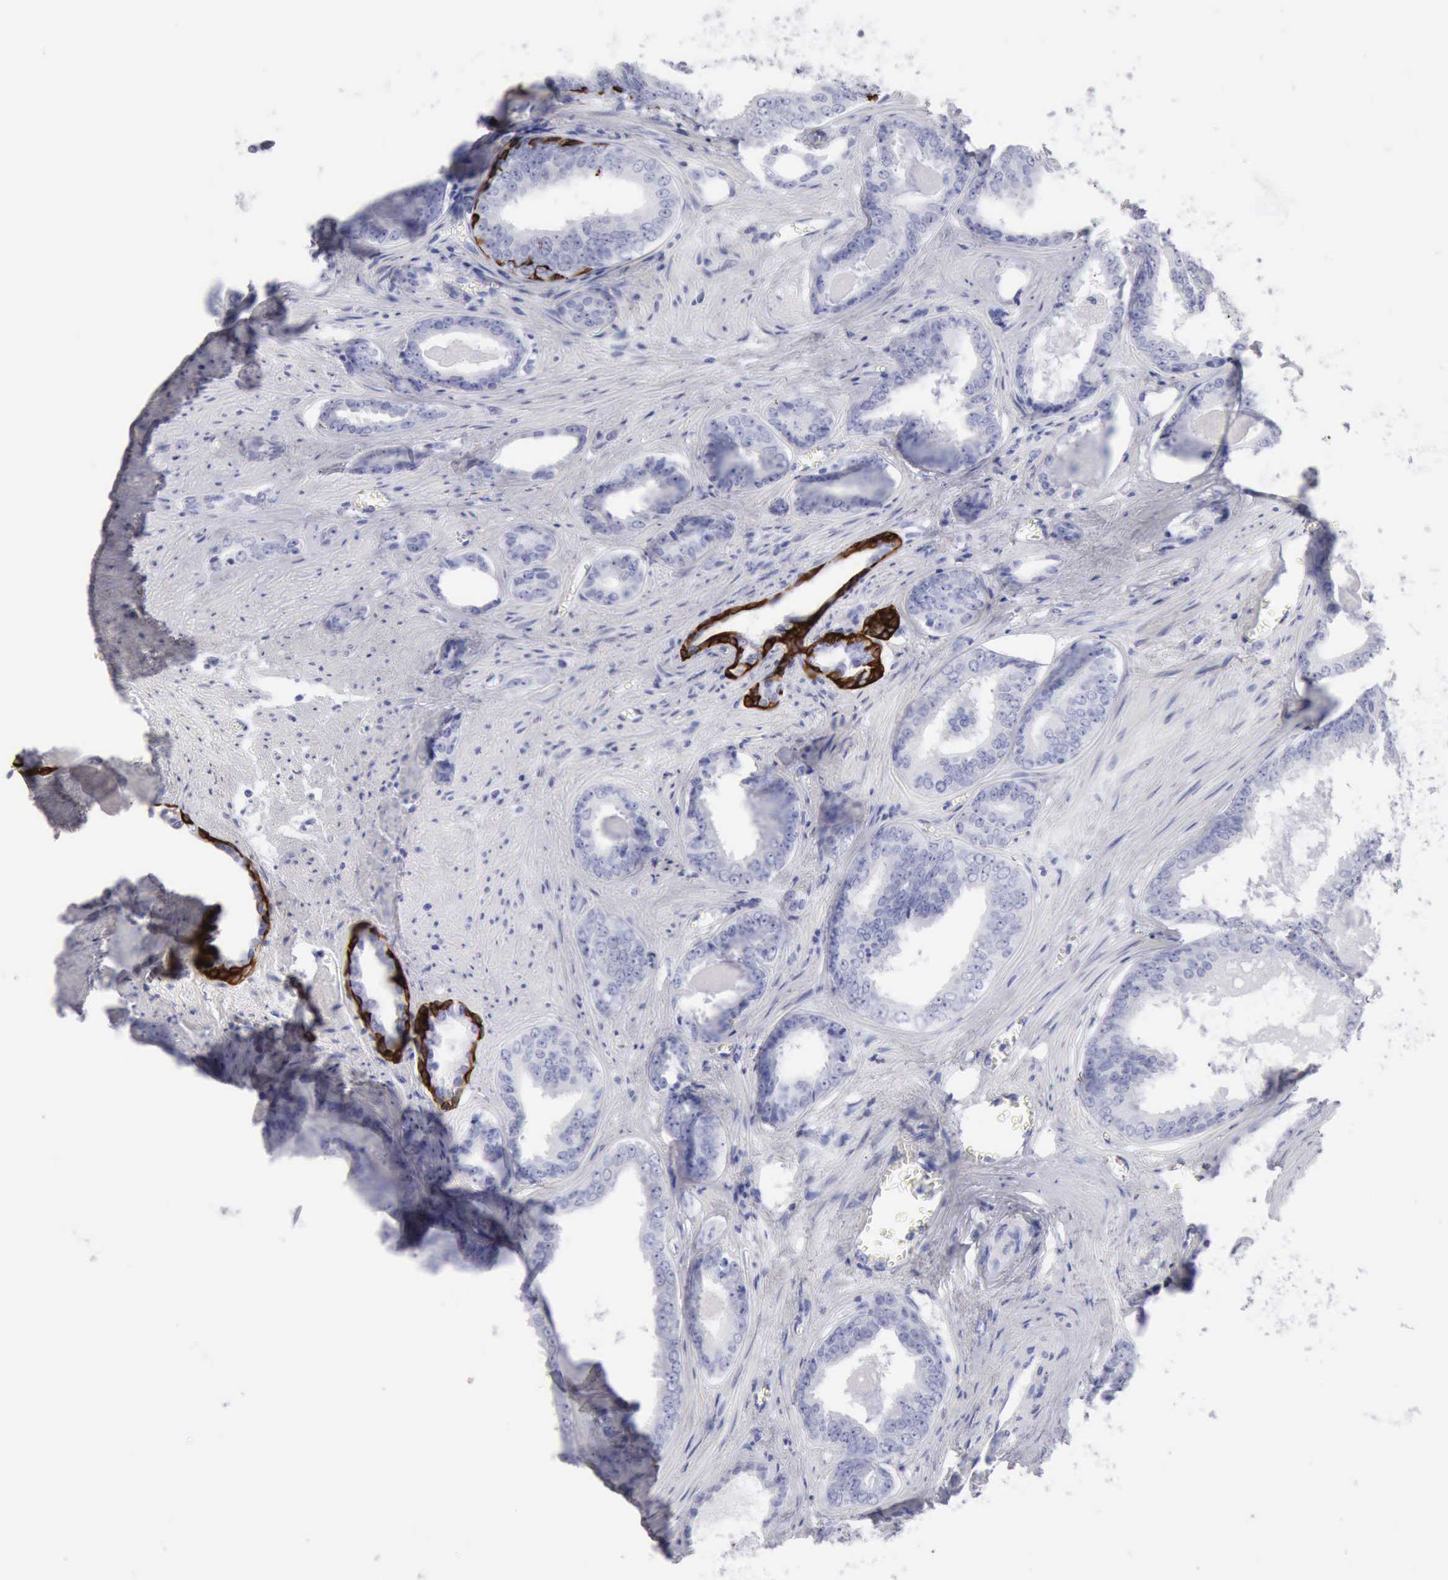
{"staining": {"intensity": "negative", "quantity": "none", "location": "none"}, "tissue": "prostate cancer", "cell_type": "Tumor cells", "image_type": "cancer", "snomed": [{"axis": "morphology", "description": "Adenocarcinoma, Medium grade"}, {"axis": "topography", "description": "Prostate"}], "caption": "This is an IHC photomicrograph of medium-grade adenocarcinoma (prostate). There is no expression in tumor cells.", "gene": "KRT5", "patient": {"sex": "male", "age": 79}}